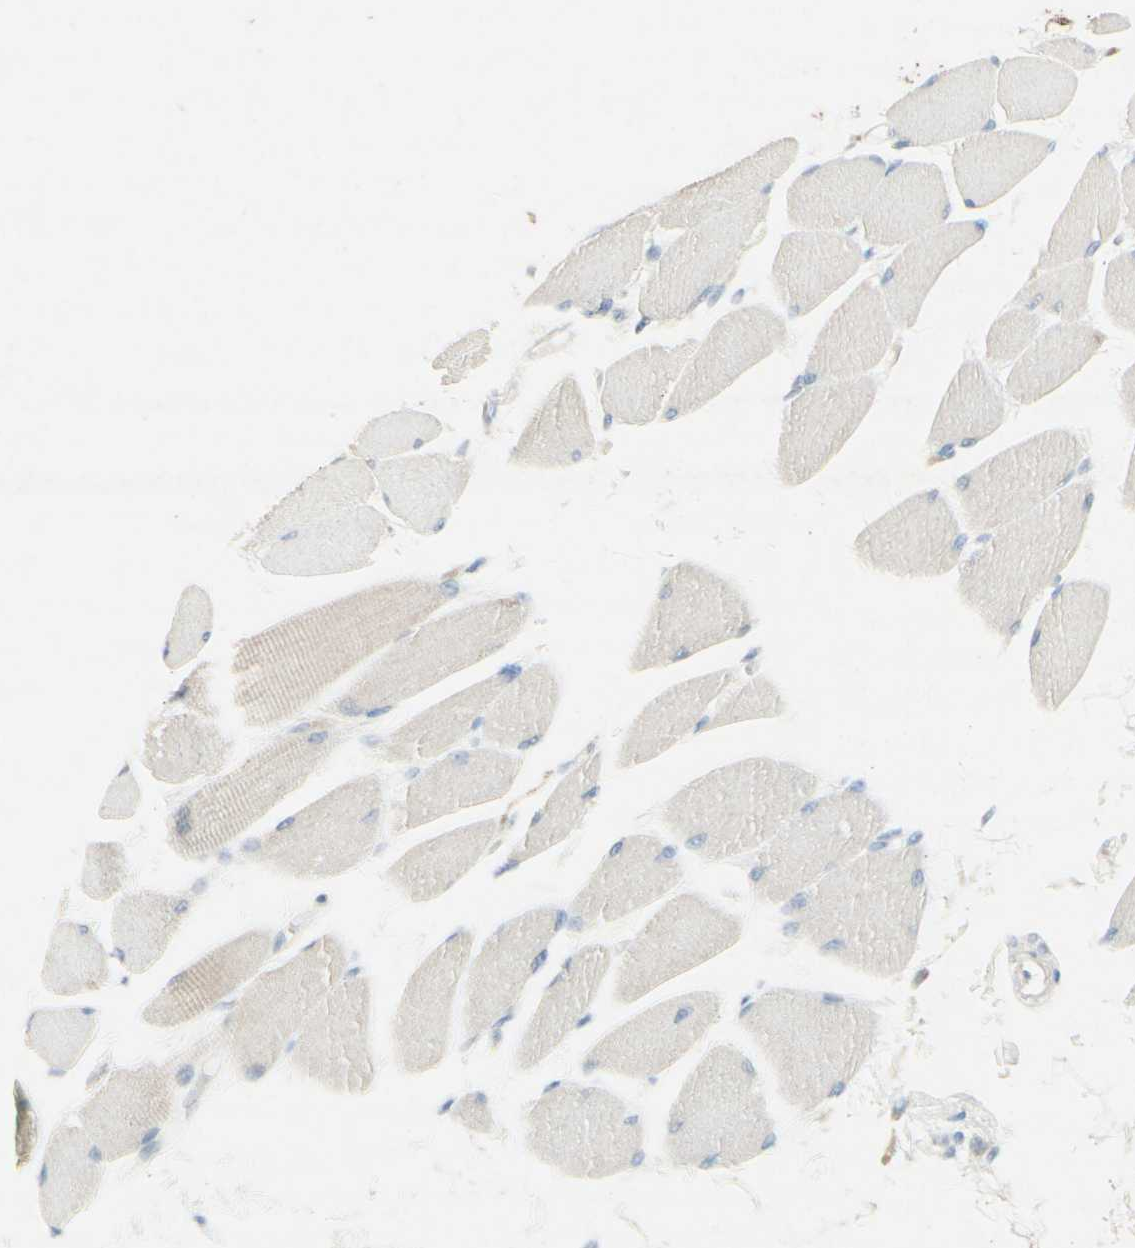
{"staining": {"intensity": "negative", "quantity": "none", "location": "none"}, "tissue": "skeletal muscle", "cell_type": "Myocytes", "image_type": "normal", "snomed": [{"axis": "morphology", "description": "Normal tissue, NOS"}, {"axis": "topography", "description": "Skeletal muscle"}, {"axis": "topography", "description": "Oral tissue"}, {"axis": "topography", "description": "Peripheral nerve tissue"}], "caption": "DAB (3,3'-diaminobenzidine) immunohistochemical staining of benign human skeletal muscle displays no significant expression in myocytes. (Stains: DAB IHC with hematoxylin counter stain, Microscopy: brightfield microscopy at high magnification).", "gene": "ATP6V1B1", "patient": {"sex": "female", "age": 84}}